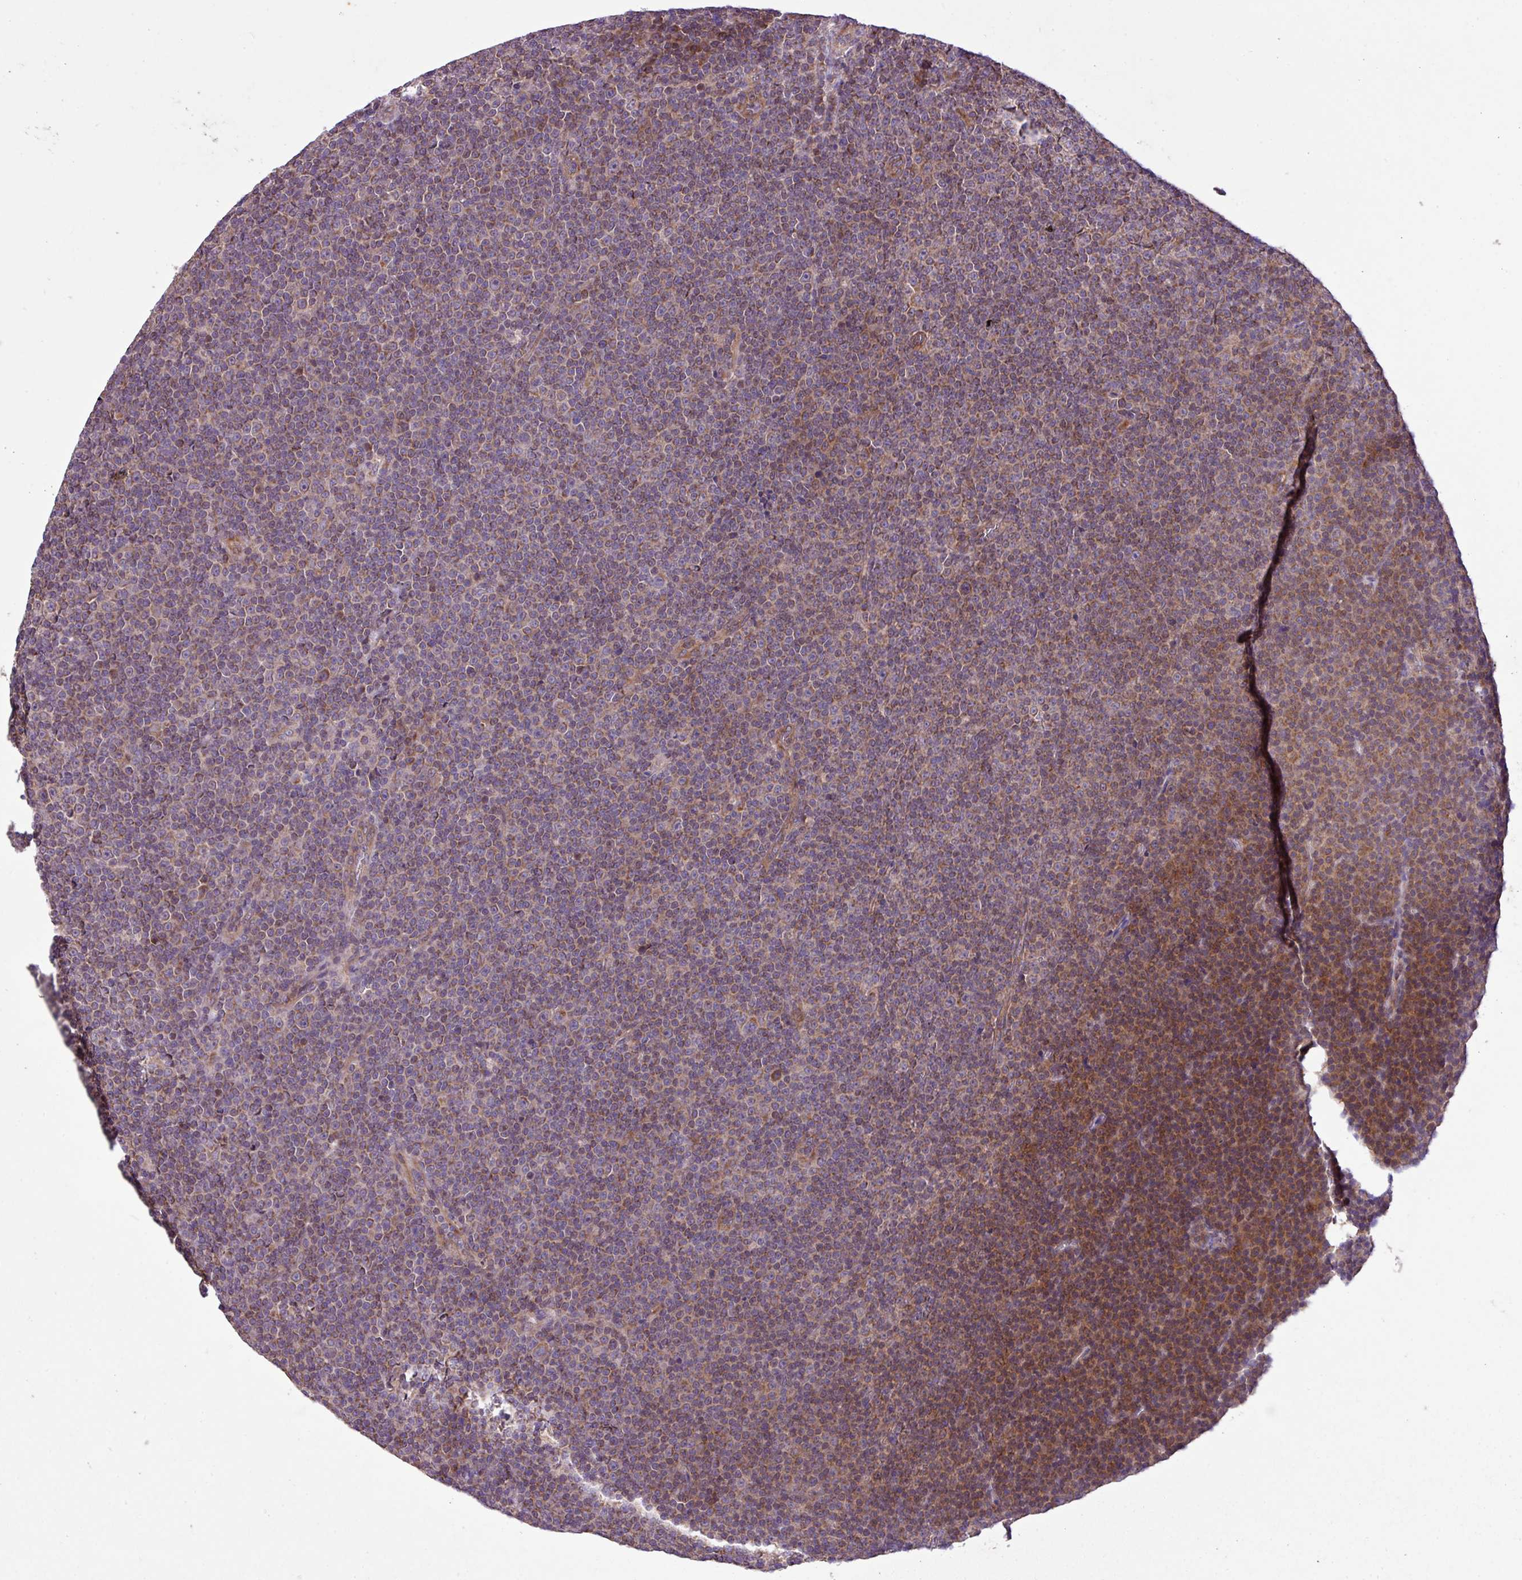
{"staining": {"intensity": "moderate", "quantity": "25%-75%", "location": "cytoplasmic/membranous"}, "tissue": "lymphoma", "cell_type": "Tumor cells", "image_type": "cancer", "snomed": [{"axis": "morphology", "description": "Malignant lymphoma, non-Hodgkin's type, Low grade"}, {"axis": "topography", "description": "Lymph node"}], "caption": "Malignant lymphoma, non-Hodgkin's type (low-grade) was stained to show a protein in brown. There is medium levels of moderate cytoplasmic/membranous expression in approximately 25%-75% of tumor cells. The staining is performed using DAB brown chromogen to label protein expression. The nuclei are counter-stained blue using hematoxylin.", "gene": "TIMM10B", "patient": {"sex": "female", "age": 67}}